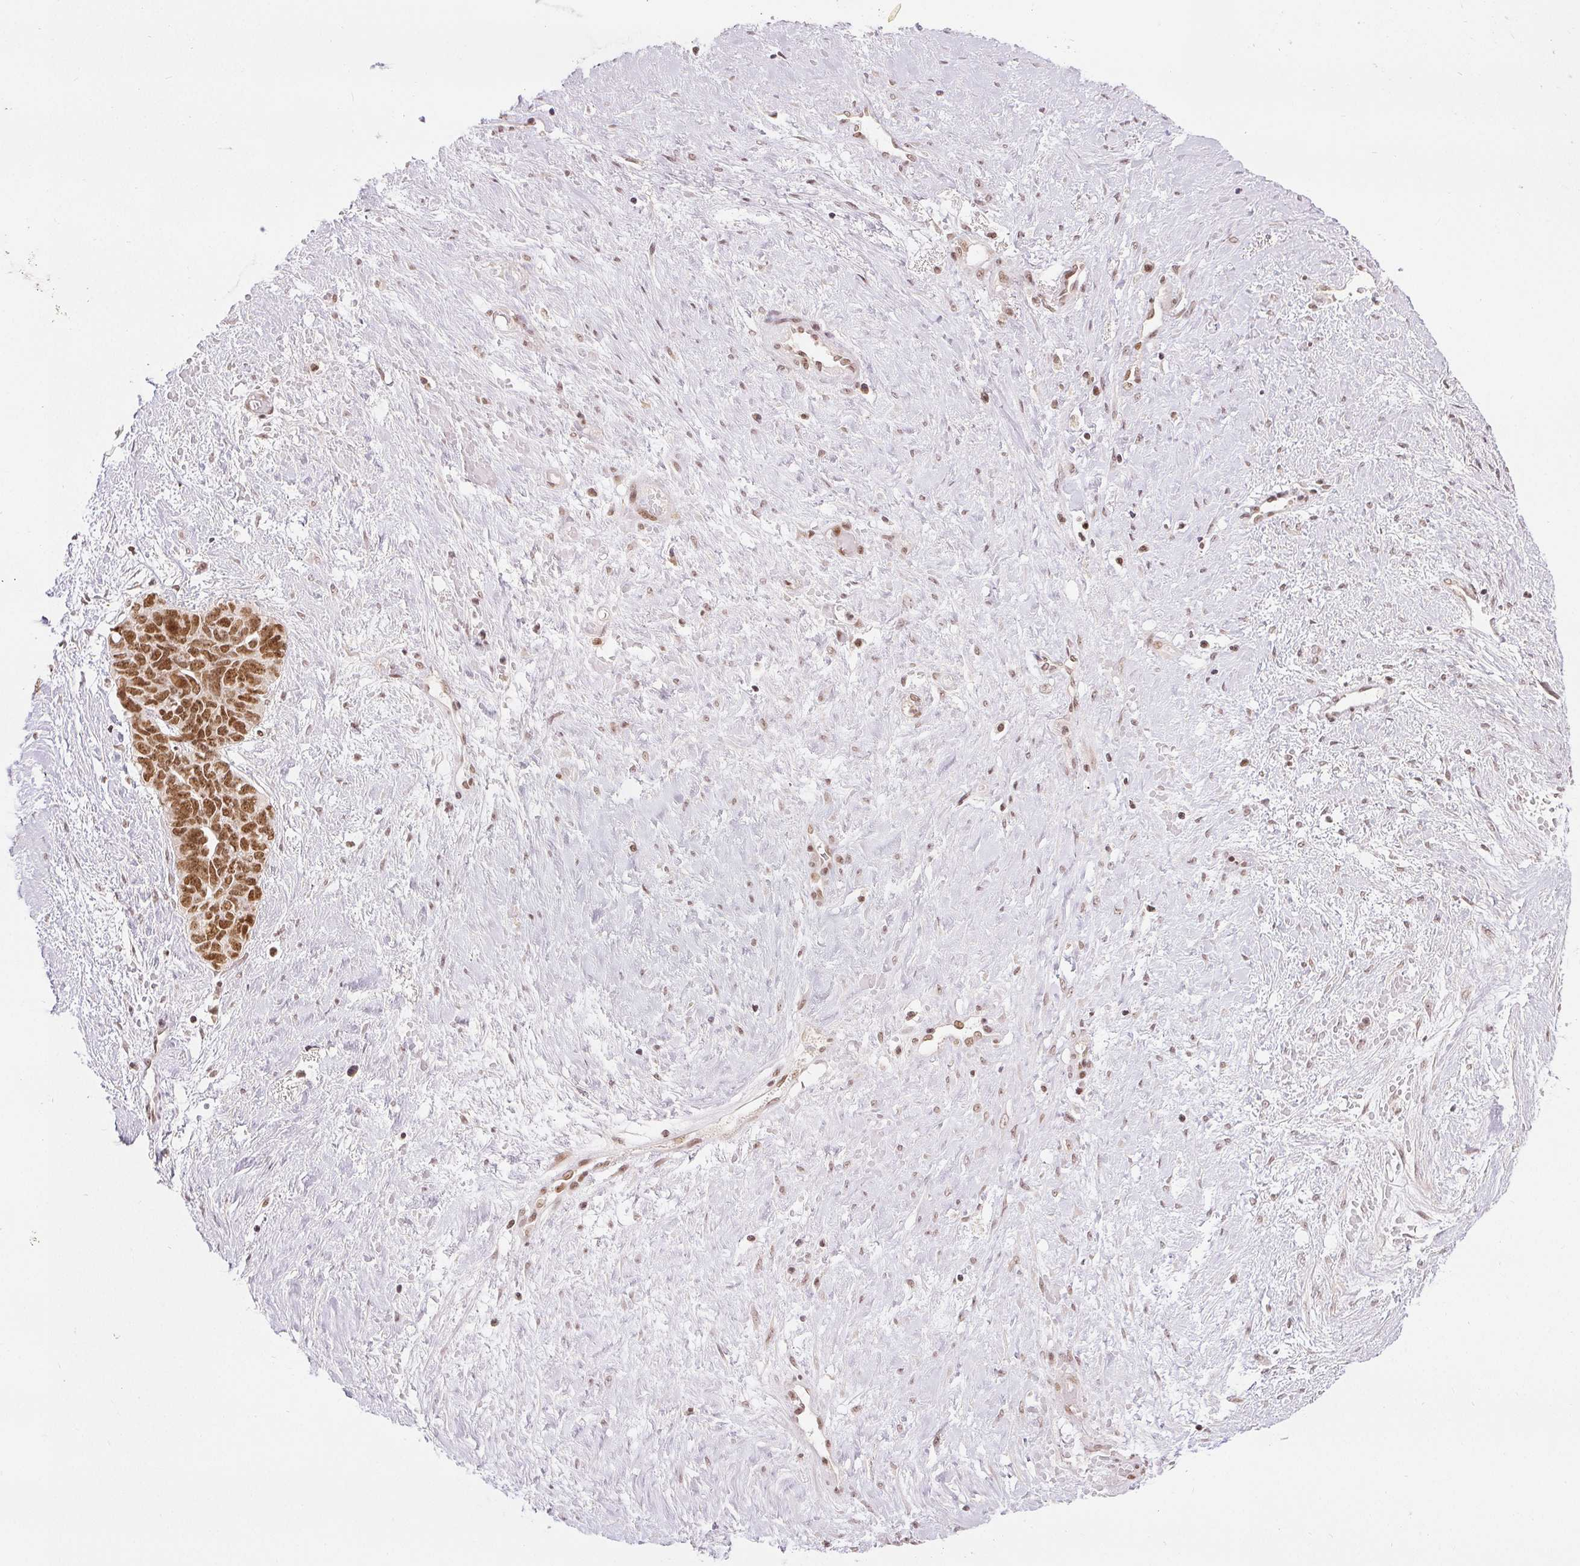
{"staining": {"intensity": "moderate", "quantity": ">75%", "location": "nuclear"}, "tissue": "ovarian cancer", "cell_type": "Tumor cells", "image_type": "cancer", "snomed": [{"axis": "morphology", "description": "Cystadenocarcinoma, serous, NOS"}, {"axis": "topography", "description": "Ovary"}], "caption": "A micrograph showing moderate nuclear staining in about >75% of tumor cells in serous cystadenocarcinoma (ovarian), as visualized by brown immunohistochemical staining.", "gene": "DEK", "patient": {"sex": "female", "age": 69}}